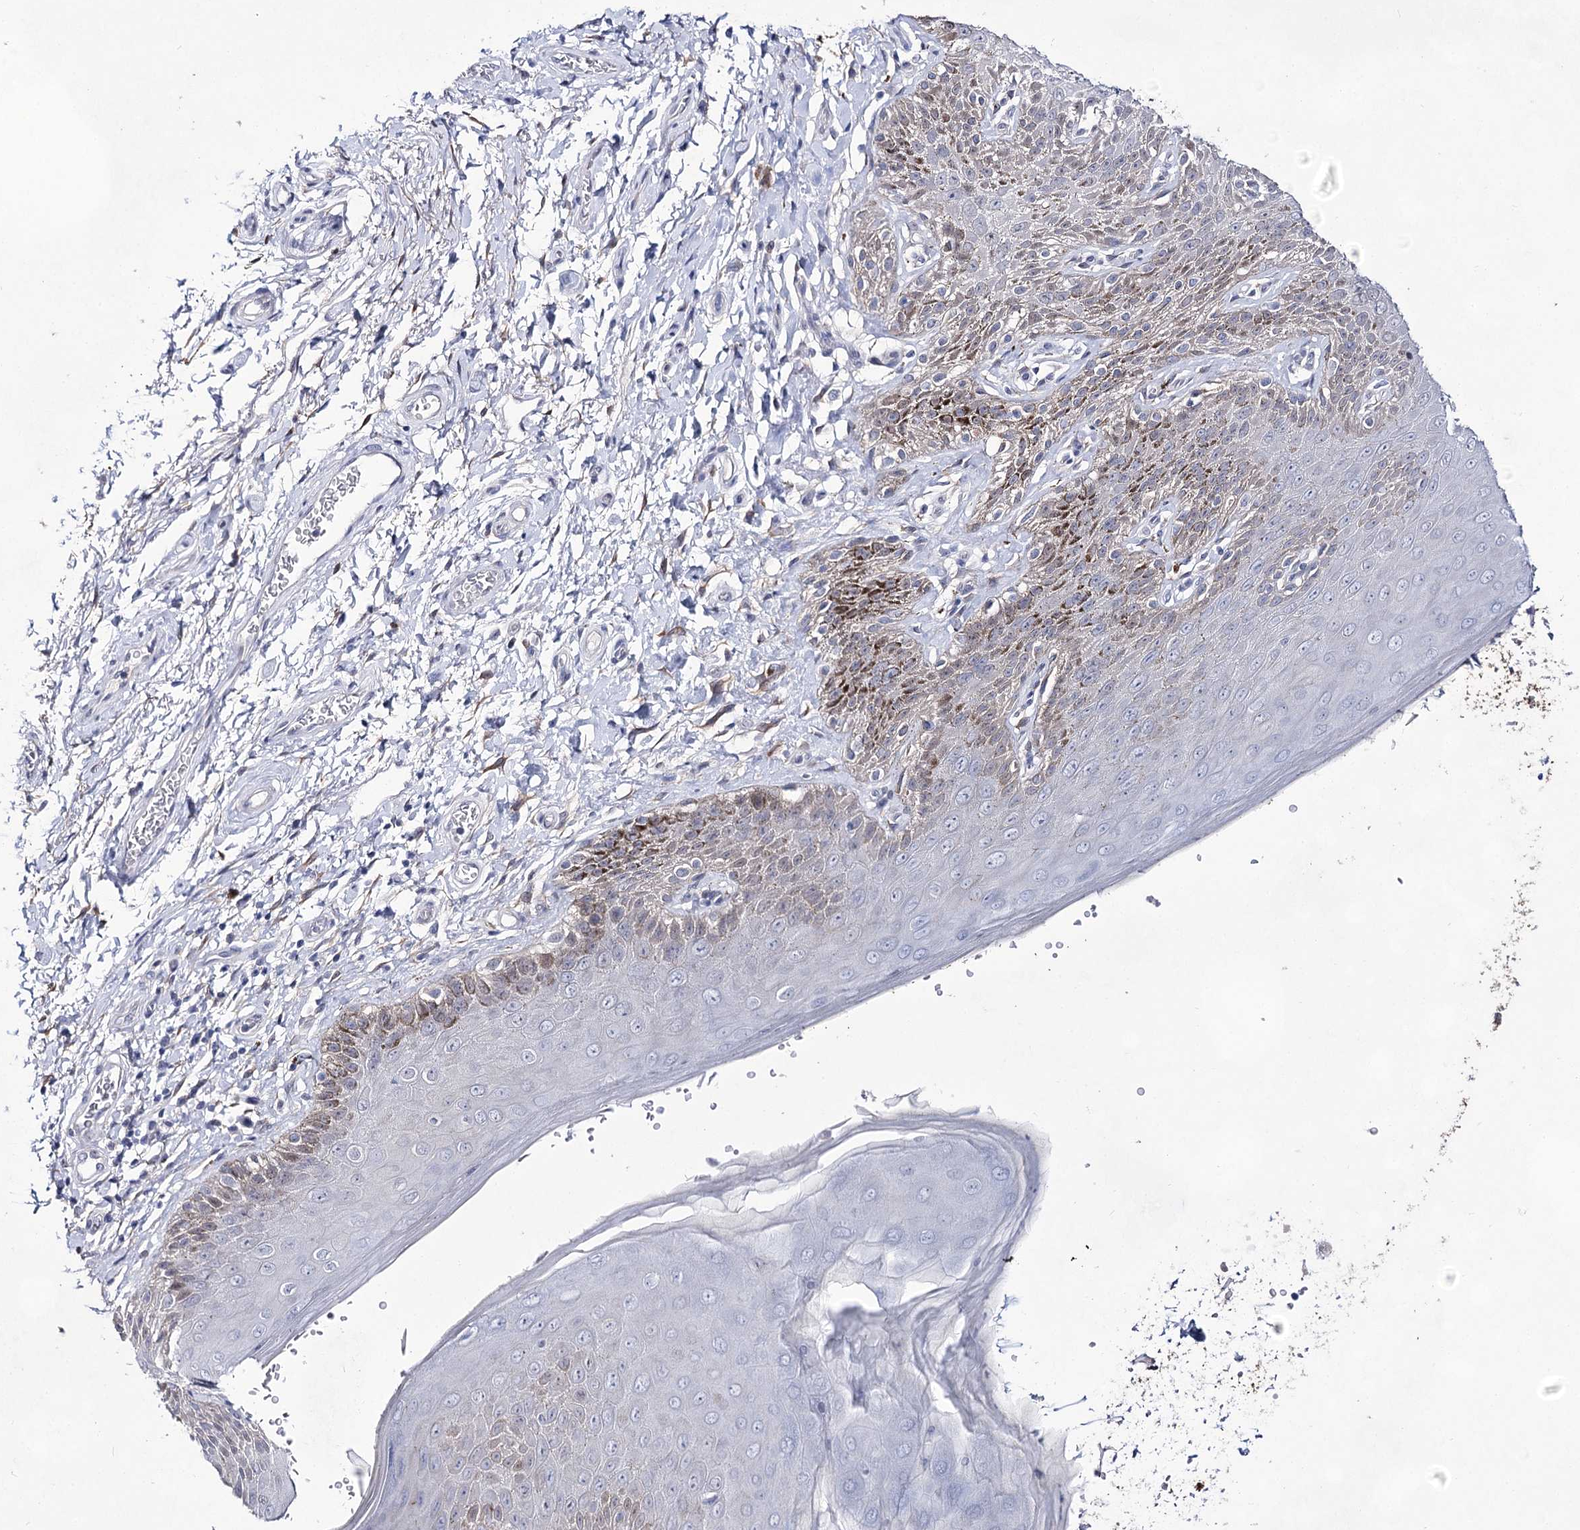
{"staining": {"intensity": "moderate", "quantity": "25%-75%", "location": "cytoplasmic/membranous,nuclear"}, "tissue": "skin", "cell_type": "Epidermal cells", "image_type": "normal", "snomed": [{"axis": "morphology", "description": "Normal tissue, NOS"}, {"axis": "topography", "description": "Anal"}], "caption": "Immunohistochemical staining of normal human skin reveals moderate cytoplasmic/membranous,nuclear protein expression in approximately 25%-75% of epidermal cells. The staining was performed using DAB (3,3'-diaminobenzidine), with brown indicating positive protein expression. Nuclei are stained blue with hematoxylin.", "gene": "UGDH", "patient": {"sex": "male", "age": 44}}